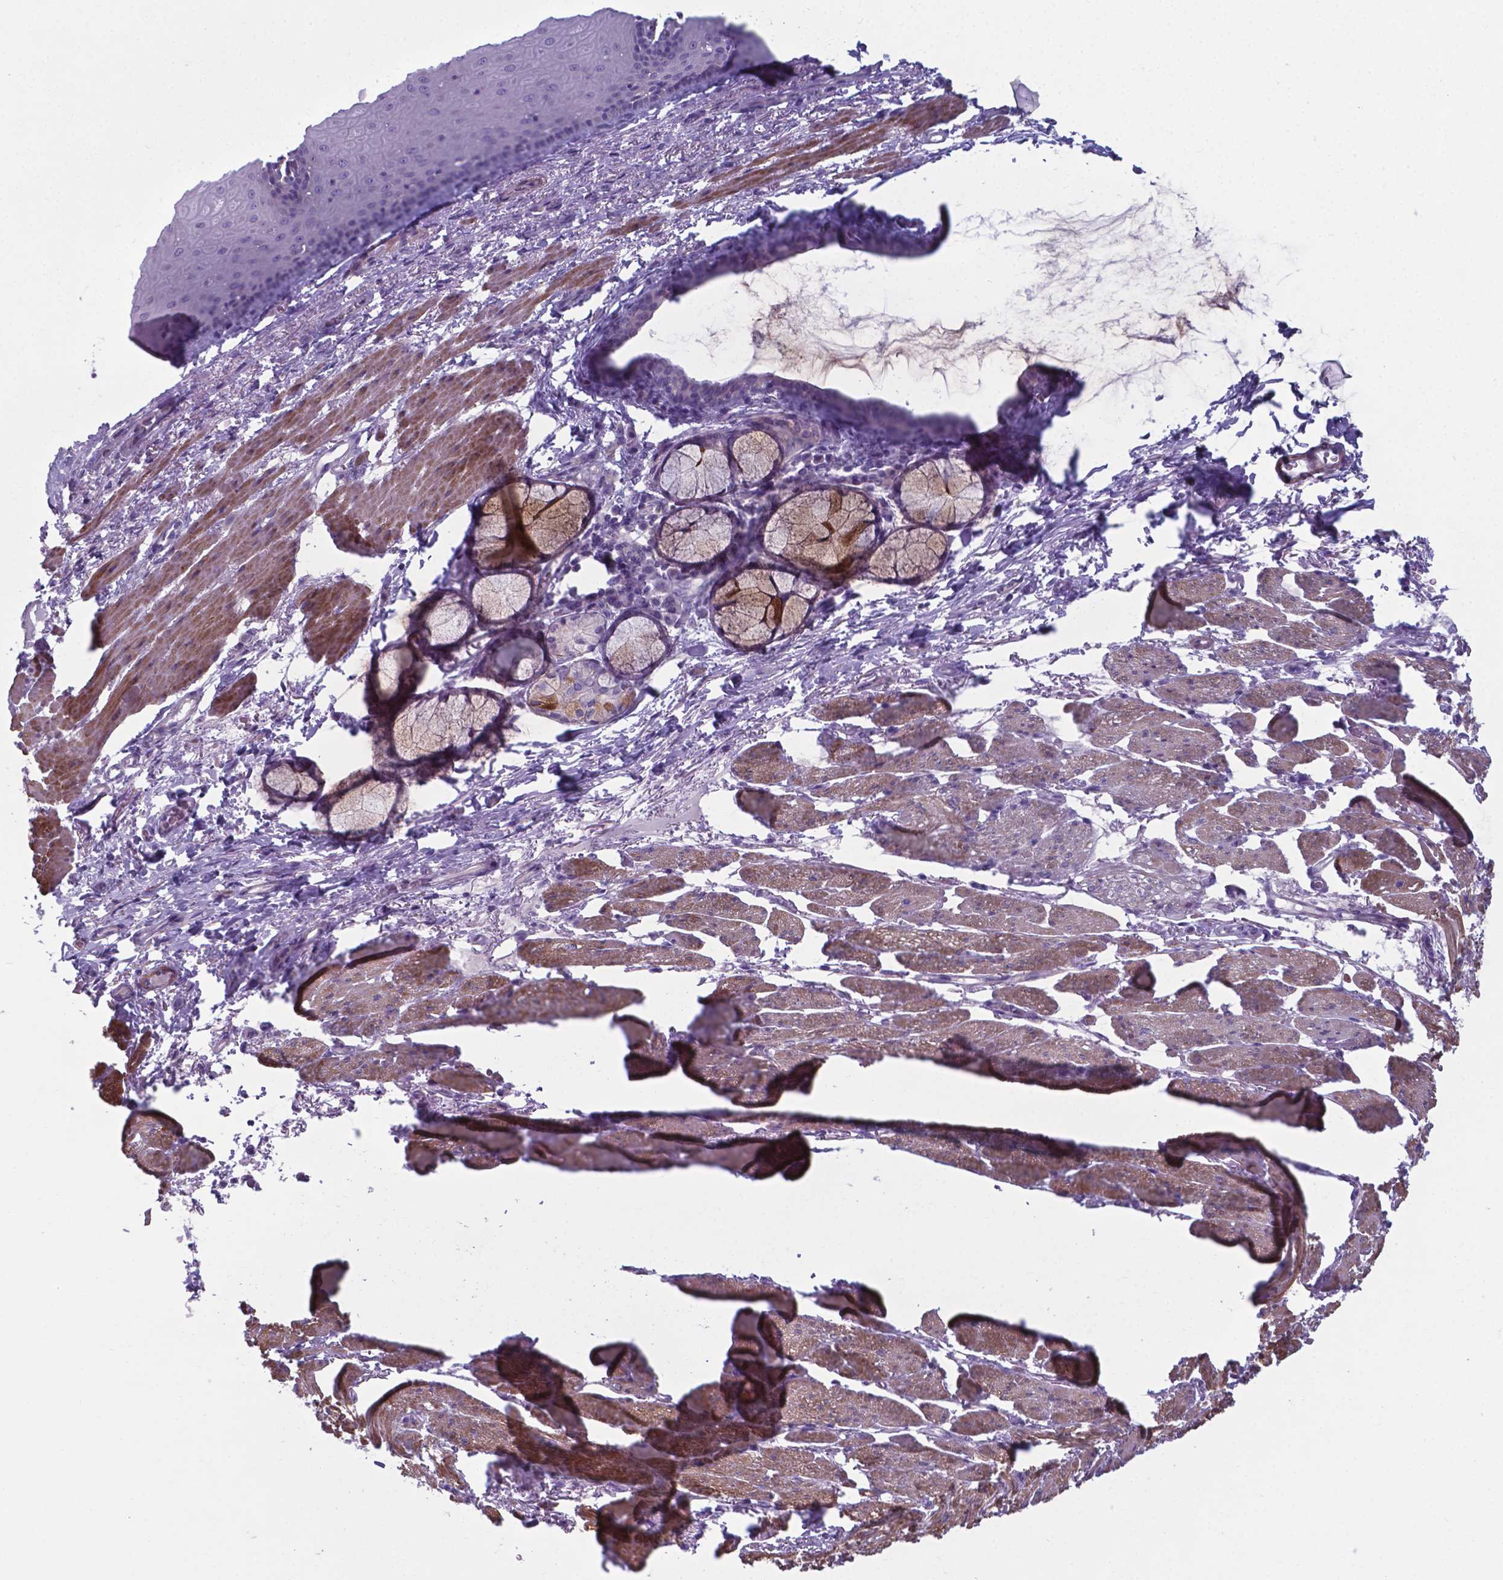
{"staining": {"intensity": "negative", "quantity": "none", "location": "none"}, "tissue": "esophagus", "cell_type": "Squamous epithelial cells", "image_type": "normal", "snomed": [{"axis": "morphology", "description": "Normal tissue, NOS"}, {"axis": "topography", "description": "Esophagus"}], "caption": "Immunohistochemistry of benign esophagus demonstrates no expression in squamous epithelial cells.", "gene": "AP5B1", "patient": {"sex": "male", "age": 76}}